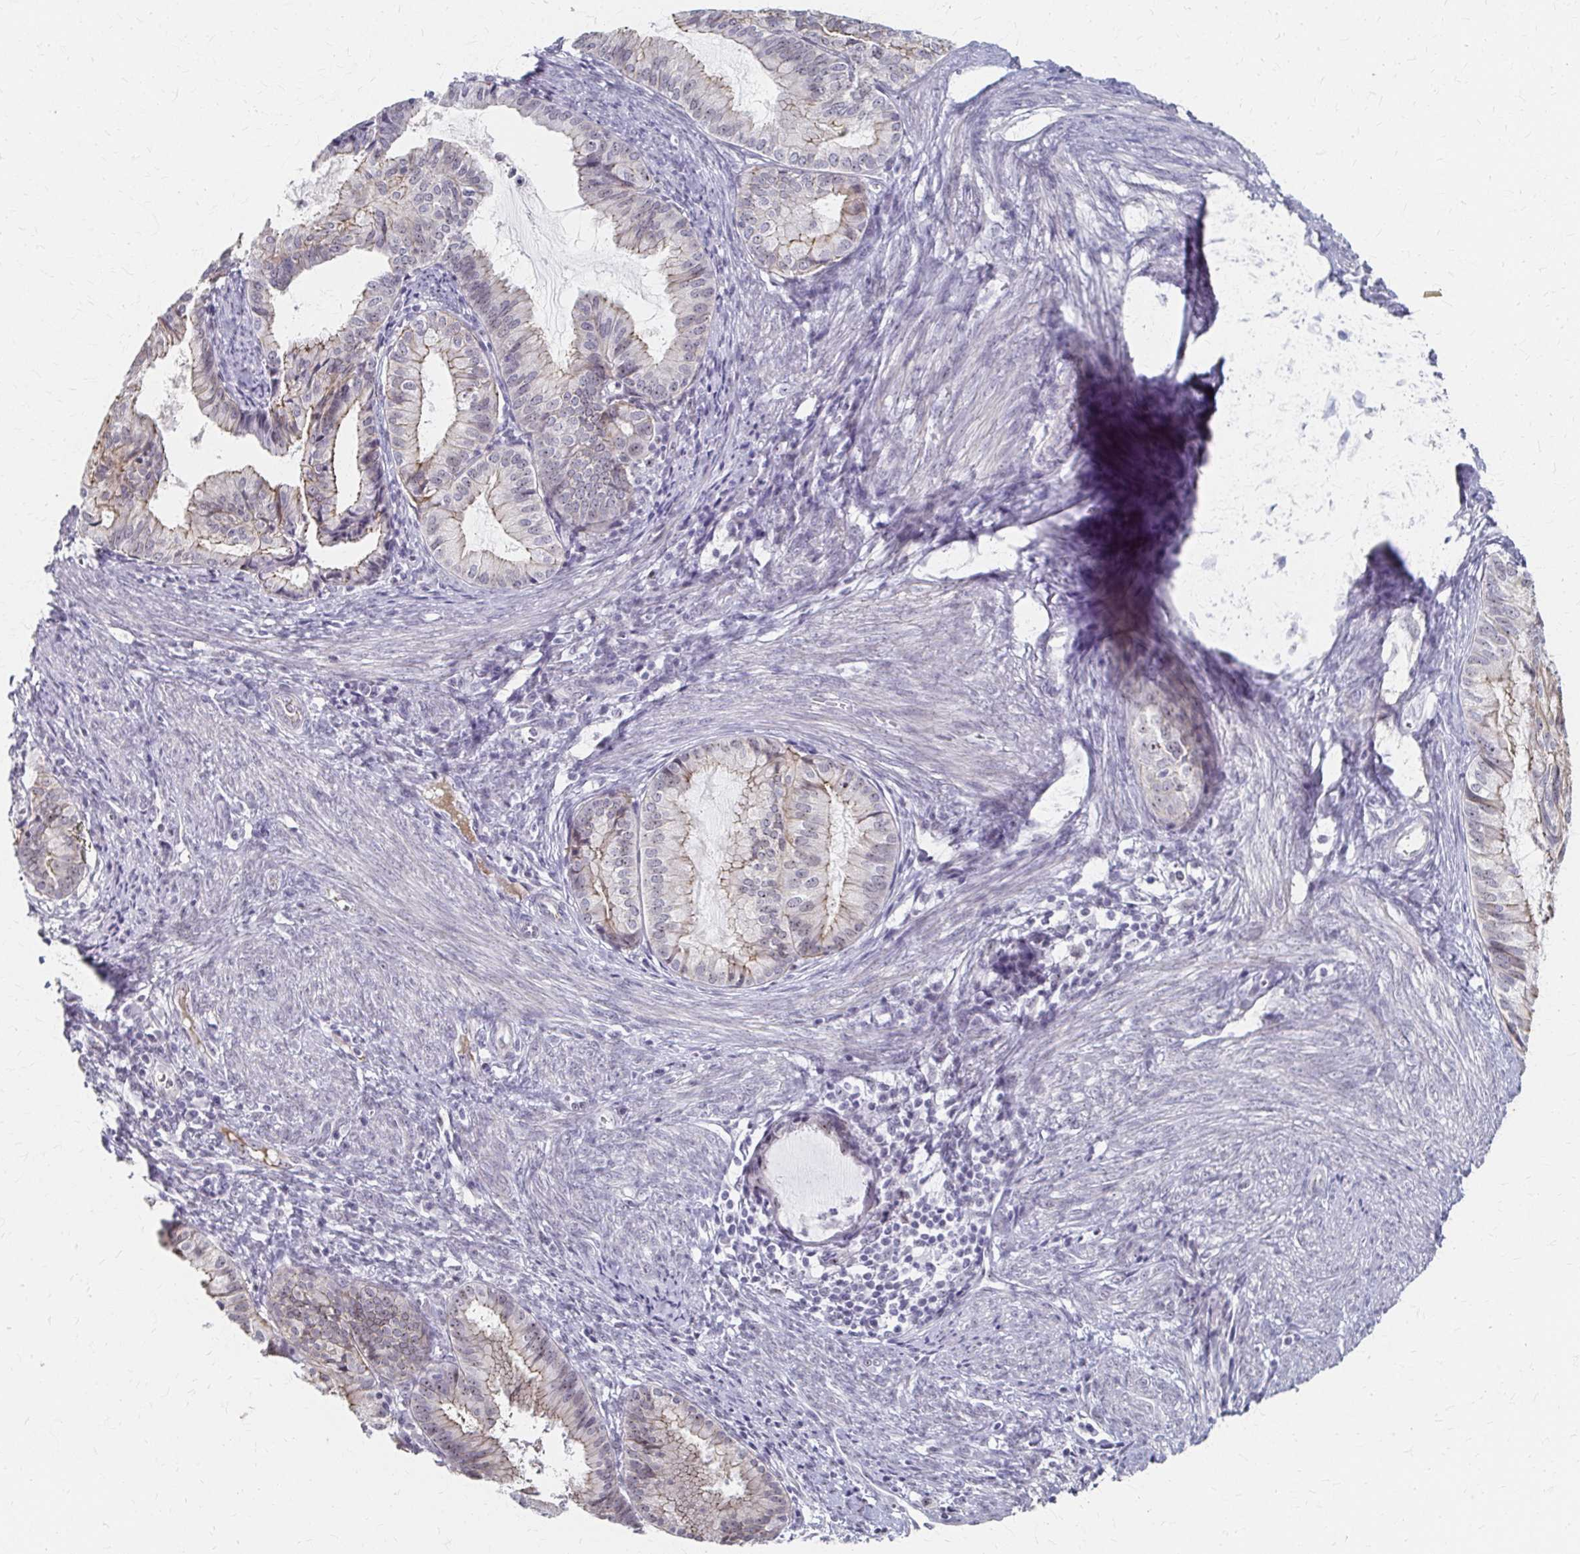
{"staining": {"intensity": "weak", "quantity": "25%-75%", "location": "cytoplasmic/membranous"}, "tissue": "endometrial cancer", "cell_type": "Tumor cells", "image_type": "cancer", "snomed": [{"axis": "morphology", "description": "Adenocarcinoma, NOS"}, {"axis": "topography", "description": "Endometrium"}], "caption": "The histopathology image exhibits staining of adenocarcinoma (endometrial), revealing weak cytoplasmic/membranous protein staining (brown color) within tumor cells.", "gene": "PES1", "patient": {"sex": "female", "age": 86}}